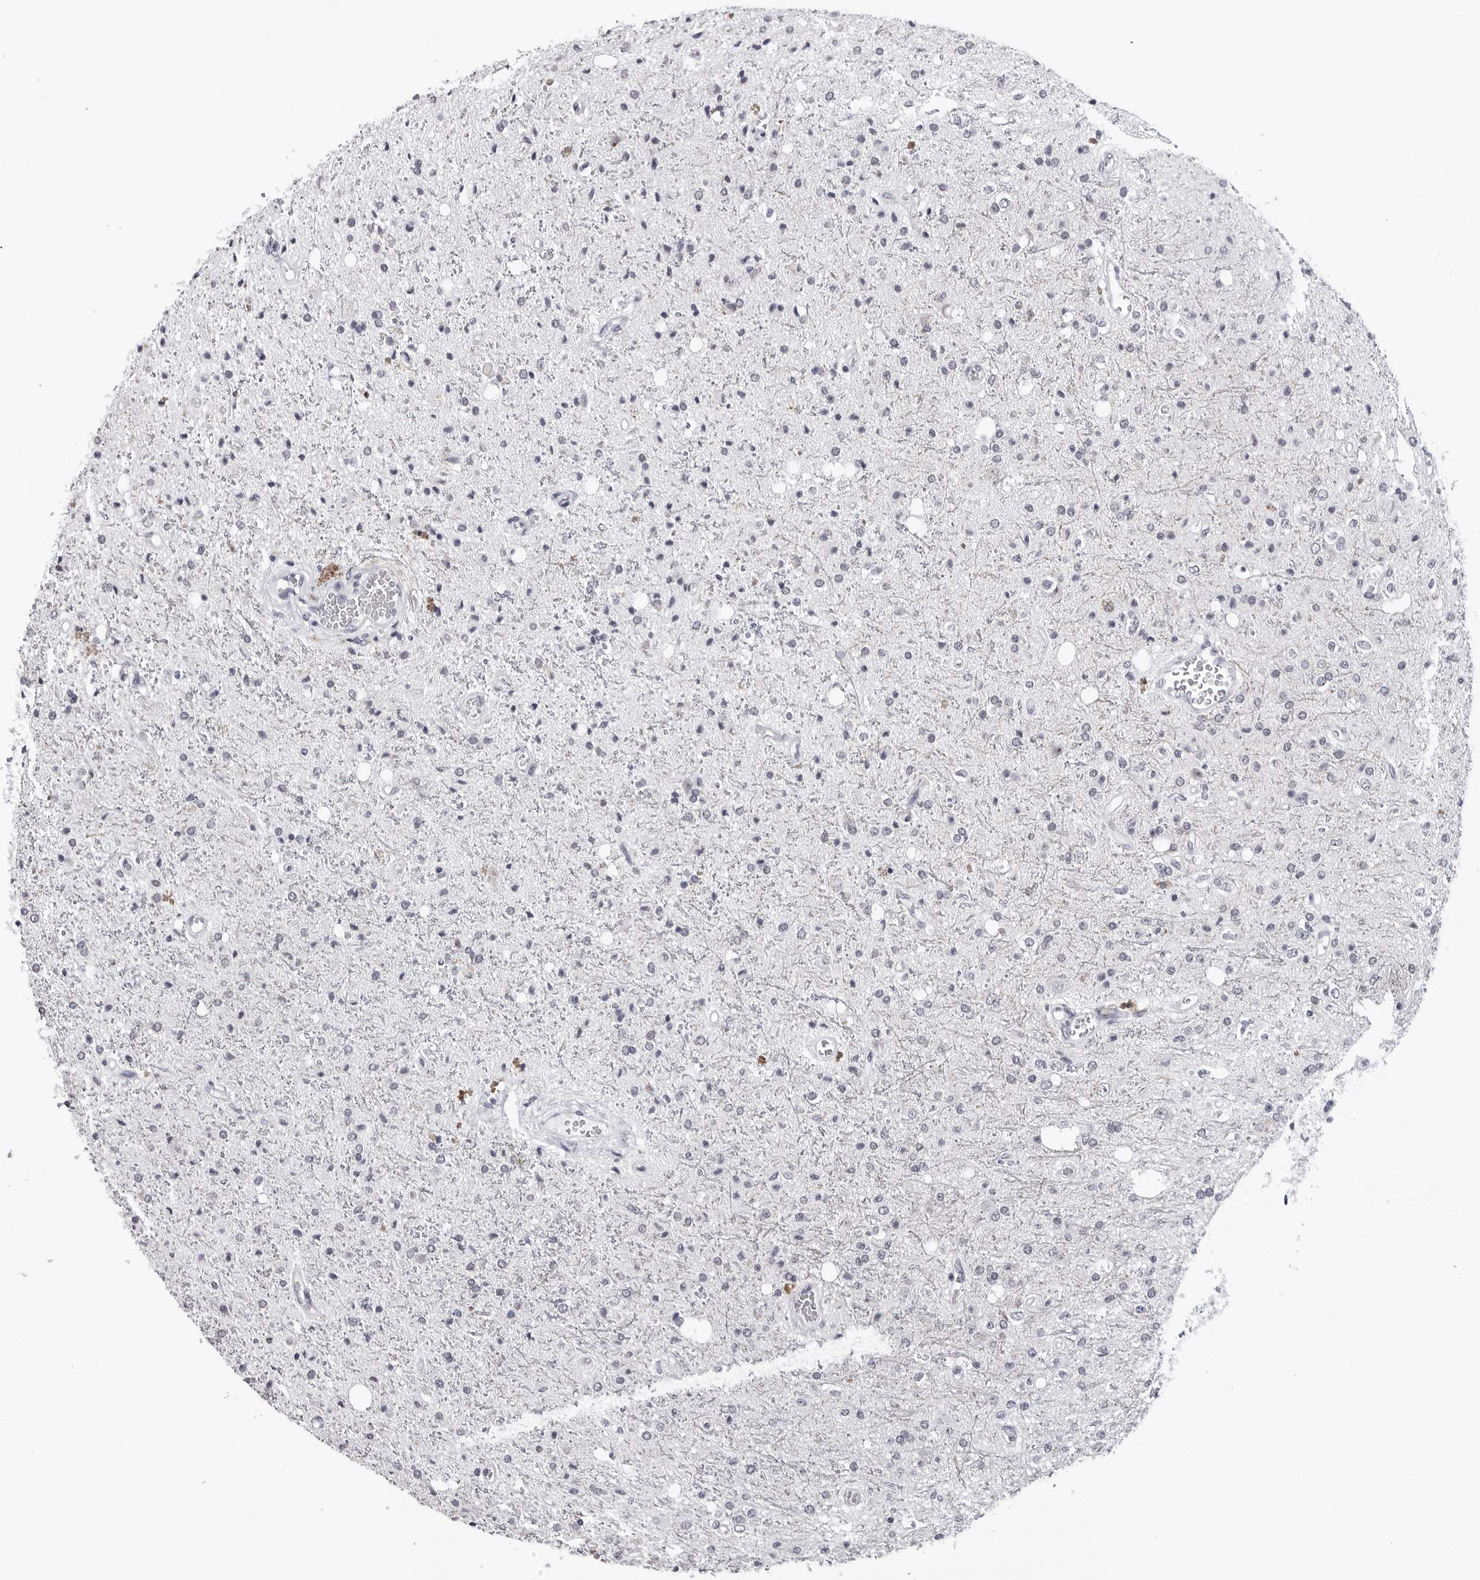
{"staining": {"intensity": "negative", "quantity": "none", "location": "none"}, "tissue": "glioma", "cell_type": "Tumor cells", "image_type": "cancer", "snomed": [{"axis": "morphology", "description": "Glioma, malignant, High grade"}, {"axis": "topography", "description": "Brain"}], "caption": "Immunohistochemistry (IHC) photomicrograph of human malignant glioma (high-grade) stained for a protein (brown), which demonstrates no expression in tumor cells. (DAB immunohistochemistry (IHC) visualized using brightfield microscopy, high magnification).", "gene": "GNL2", "patient": {"sex": "male", "age": 47}}